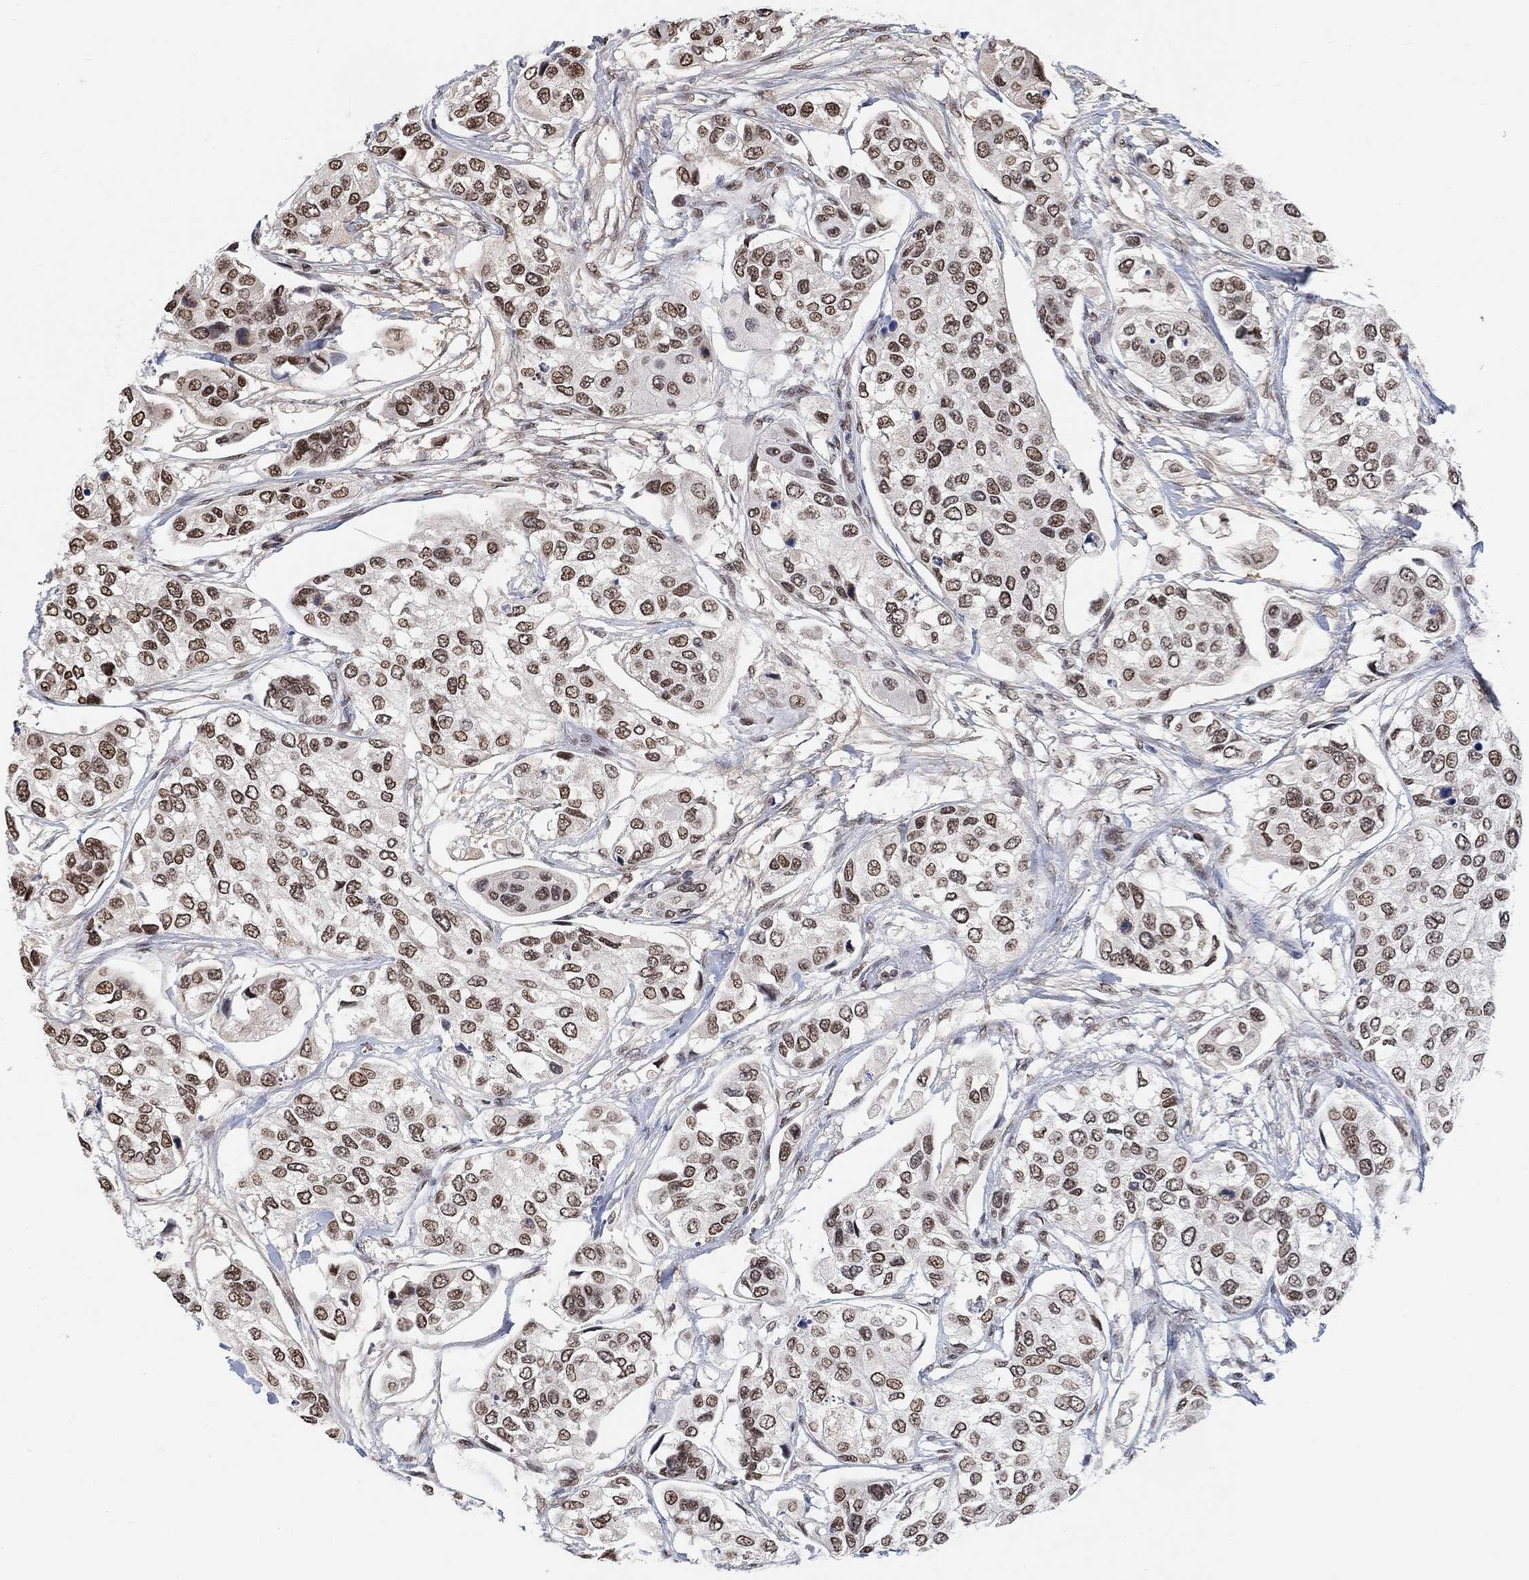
{"staining": {"intensity": "moderate", "quantity": ">75%", "location": "nuclear"}, "tissue": "urothelial cancer", "cell_type": "Tumor cells", "image_type": "cancer", "snomed": [{"axis": "morphology", "description": "Urothelial carcinoma, High grade"}, {"axis": "topography", "description": "Urinary bladder"}], "caption": "Urothelial cancer stained with DAB (3,3'-diaminobenzidine) IHC exhibits medium levels of moderate nuclear positivity in about >75% of tumor cells.", "gene": "USP39", "patient": {"sex": "male", "age": 77}}